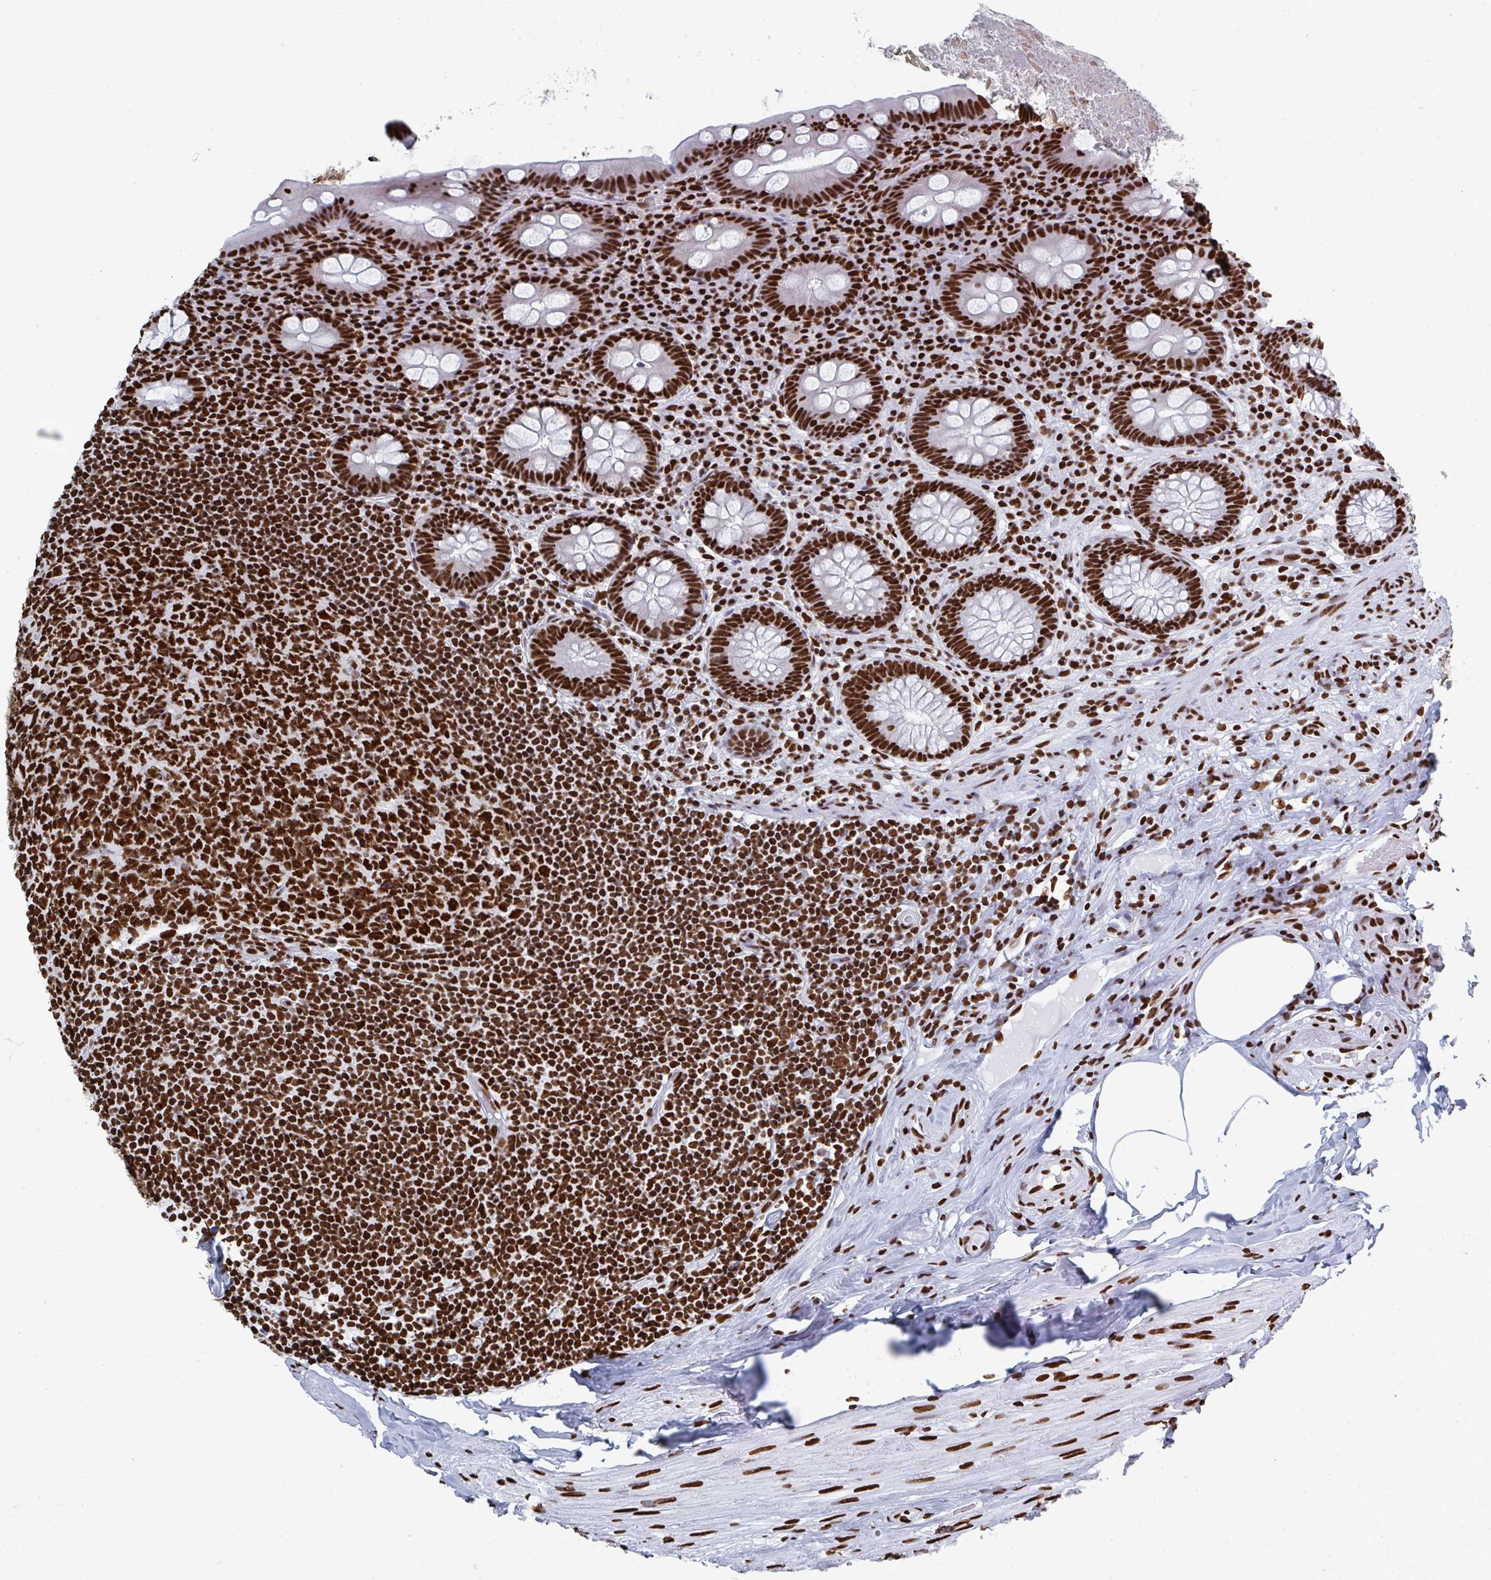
{"staining": {"intensity": "strong", "quantity": ">75%", "location": "nuclear"}, "tissue": "appendix", "cell_type": "Glandular cells", "image_type": "normal", "snomed": [{"axis": "morphology", "description": "Normal tissue, NOS"}, {"axis": "topography", "description": "Appendix"}], "caption": "Normal appendix shows strong nuclear expression in approximately >75% of glandular cells, visualized by immunohistochemistry. (Brightfield microscopy of DAB IHC at high magnification).", "gene": "GAR1", "patient": {"sex": "male", "age": 71}}